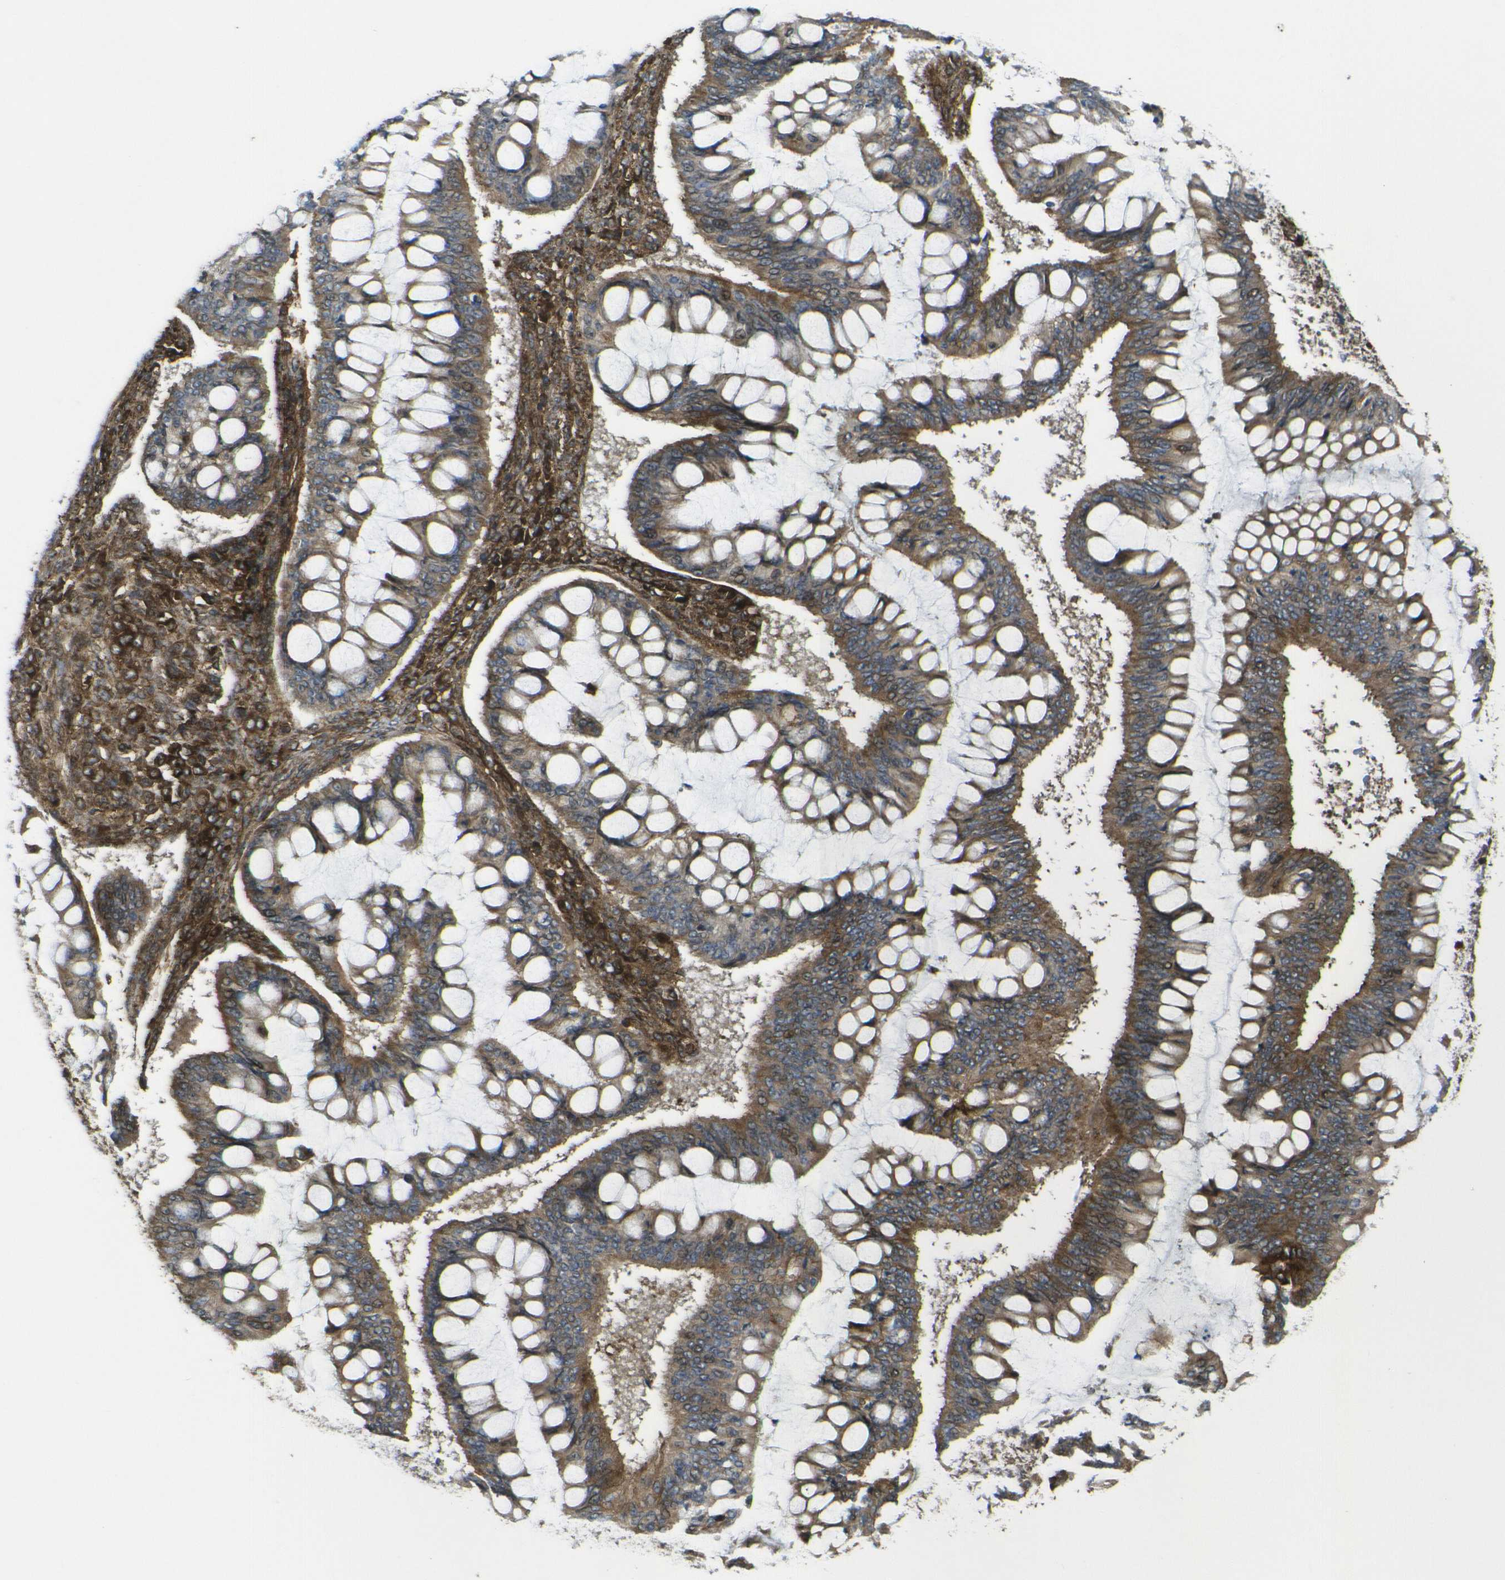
{"staining": {"intensity": "moderate", "quantity": ">75%", "location": "cytoplasmic/membranous"}, "tissue": "ovarian cancer", "cell_type": "Tumor cells", "image_type": "cancer", "snomed": [{"axis": "morphology", "description": "Cystadenocarcinoma, mucinous, NOS"}, {"axis": "topography", "description": "Ovary"}], "caption": "This histopathology image demonstrates IHC staining of ovarian cancer (mucinous cystadenocarcinoma), with medium moderate cytoplasmic/membranous staining in approximately >75% of tumor cells.", "gene": "ECE1", "patient": {"sex": "female", "age": 73}}